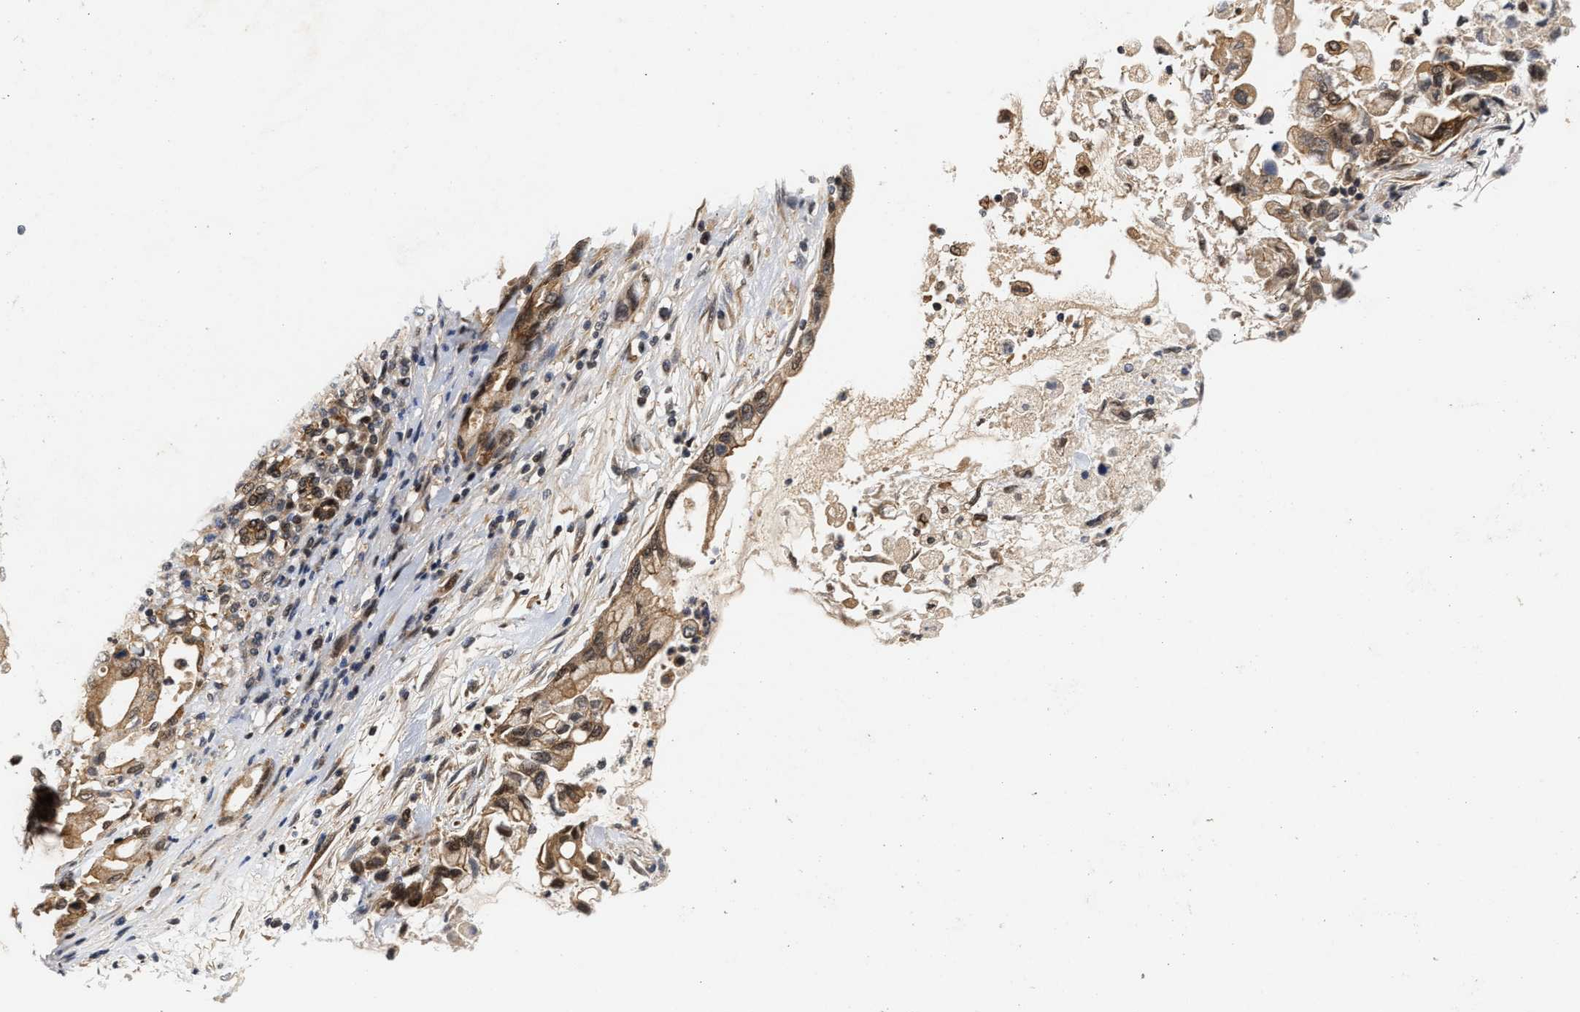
{"staining": {"intensity": "weak", "quantity": ">75%", "location": "cytoplasmic/membranous,nuclear"}, "tissue": "pancreatic cancer", "cell_type": "Tumor cells", "image_type": "cancer", "snomed": [{"axis": "morphology", "description": "Adenocarcinoma, NOS"}, {"axis": "topography", "description": "Pancreas"}], "caption": "Immunohistochemical staining of human pancreatic adenocarcinoma demonstrates low levels of weak cytoplasmic/membranous and nuclear protein staining in about >75% of tumor cells.", "gene": "ABHD5", "patient": {"sex": "female", "age": 57}}